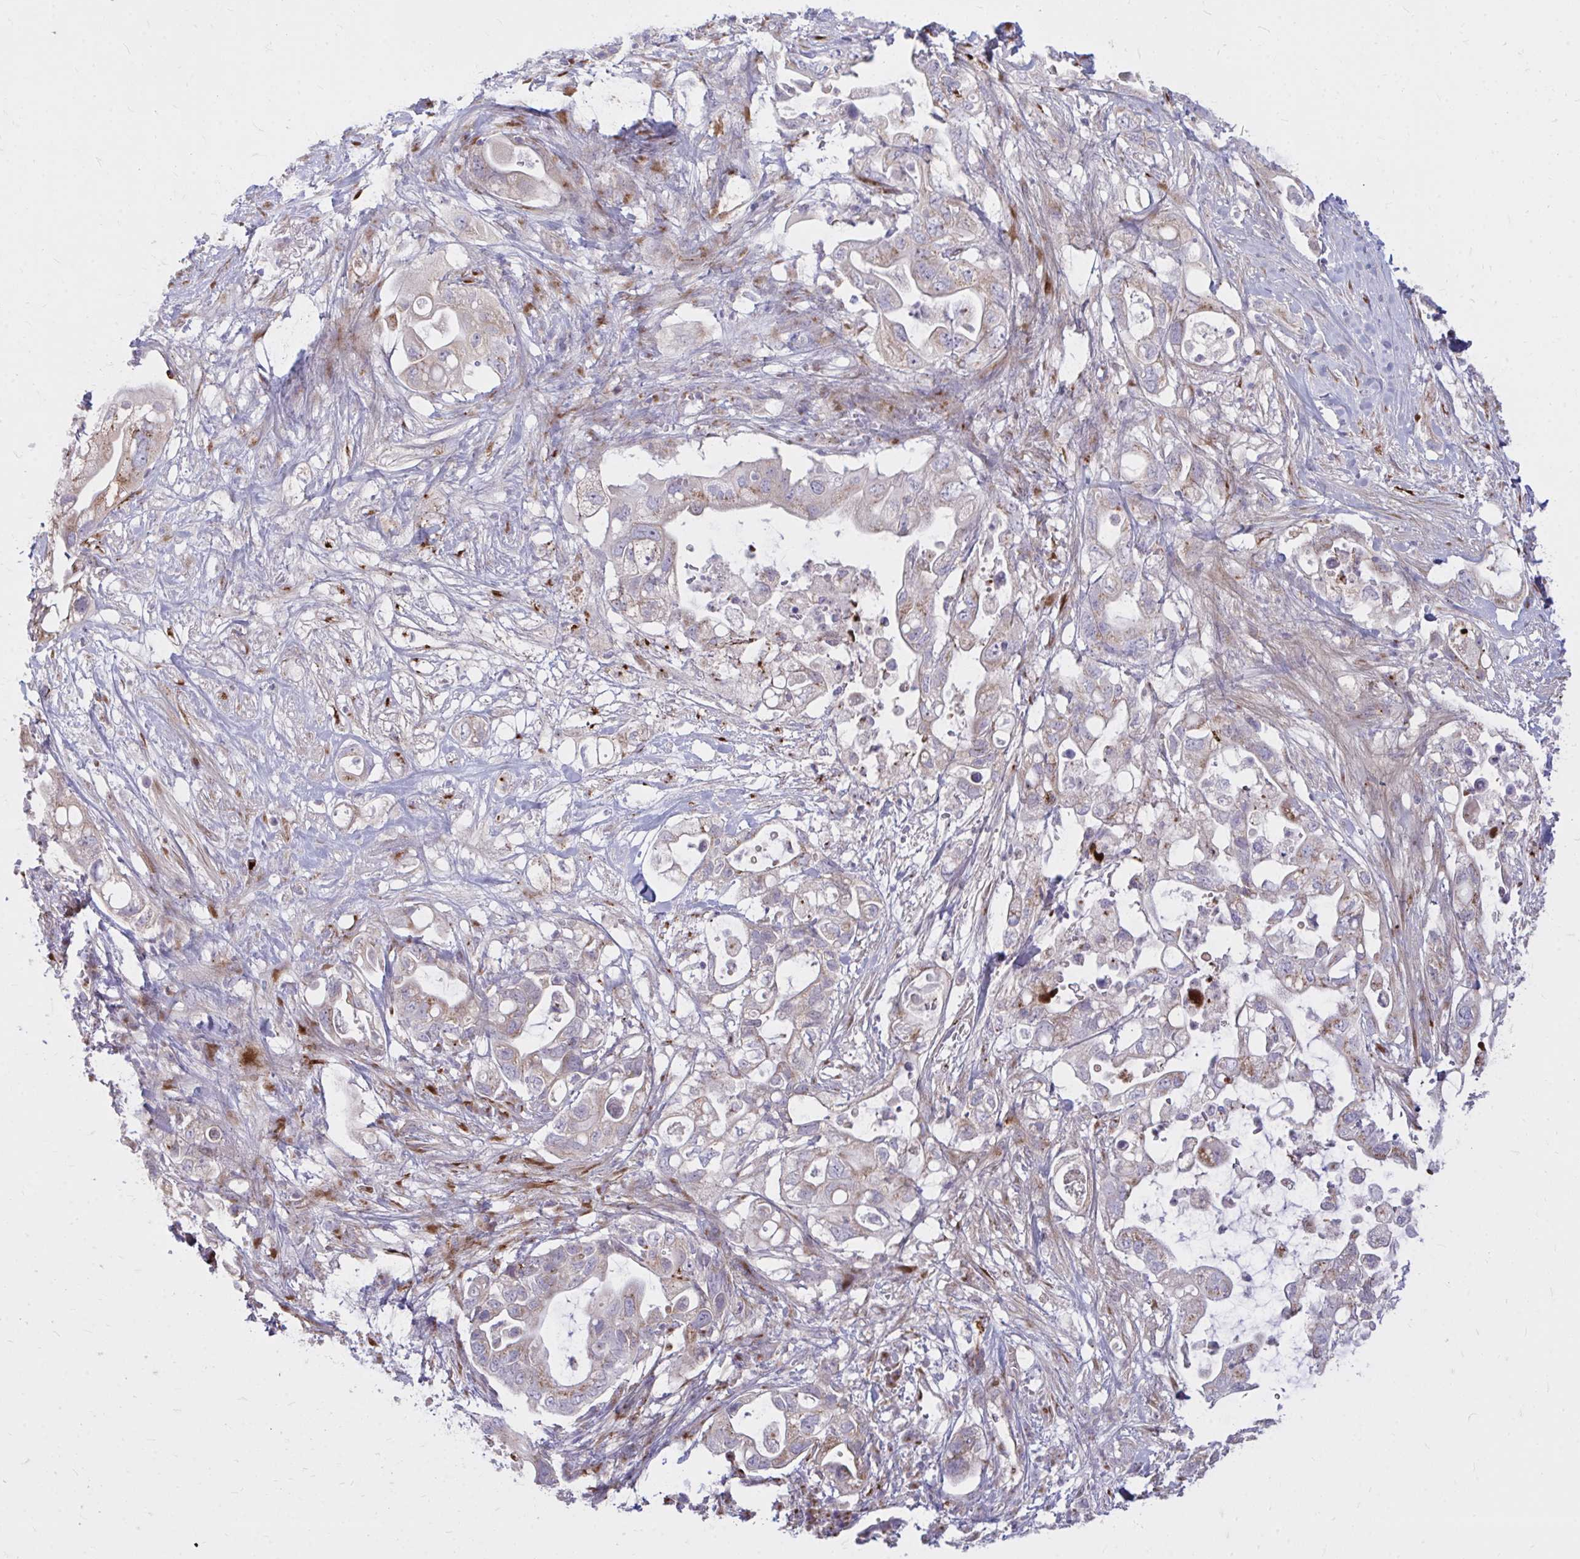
{"staining": {"intensity": "weak", "quantity": "25%-75%", "location": "cytoplasmic/membranous"}, "tissue": "pancreatic cancer", "cell_type": "Tumor cells", "image_type": "cancer", "snomed": [{"axis": "morphology", "description": "Adenocarcinoma, NOS"}, {"axis": "topography", "description": "Pancreas"}], "caption": "Pancreatic adenocarcinoma stained for a protein (brown) shows weak cytoplasmic/membranous positive staining in about 25%-75% of tumor cells.", "gene": "RAB6B", "patient": {"sex": "female", "age": 72}}